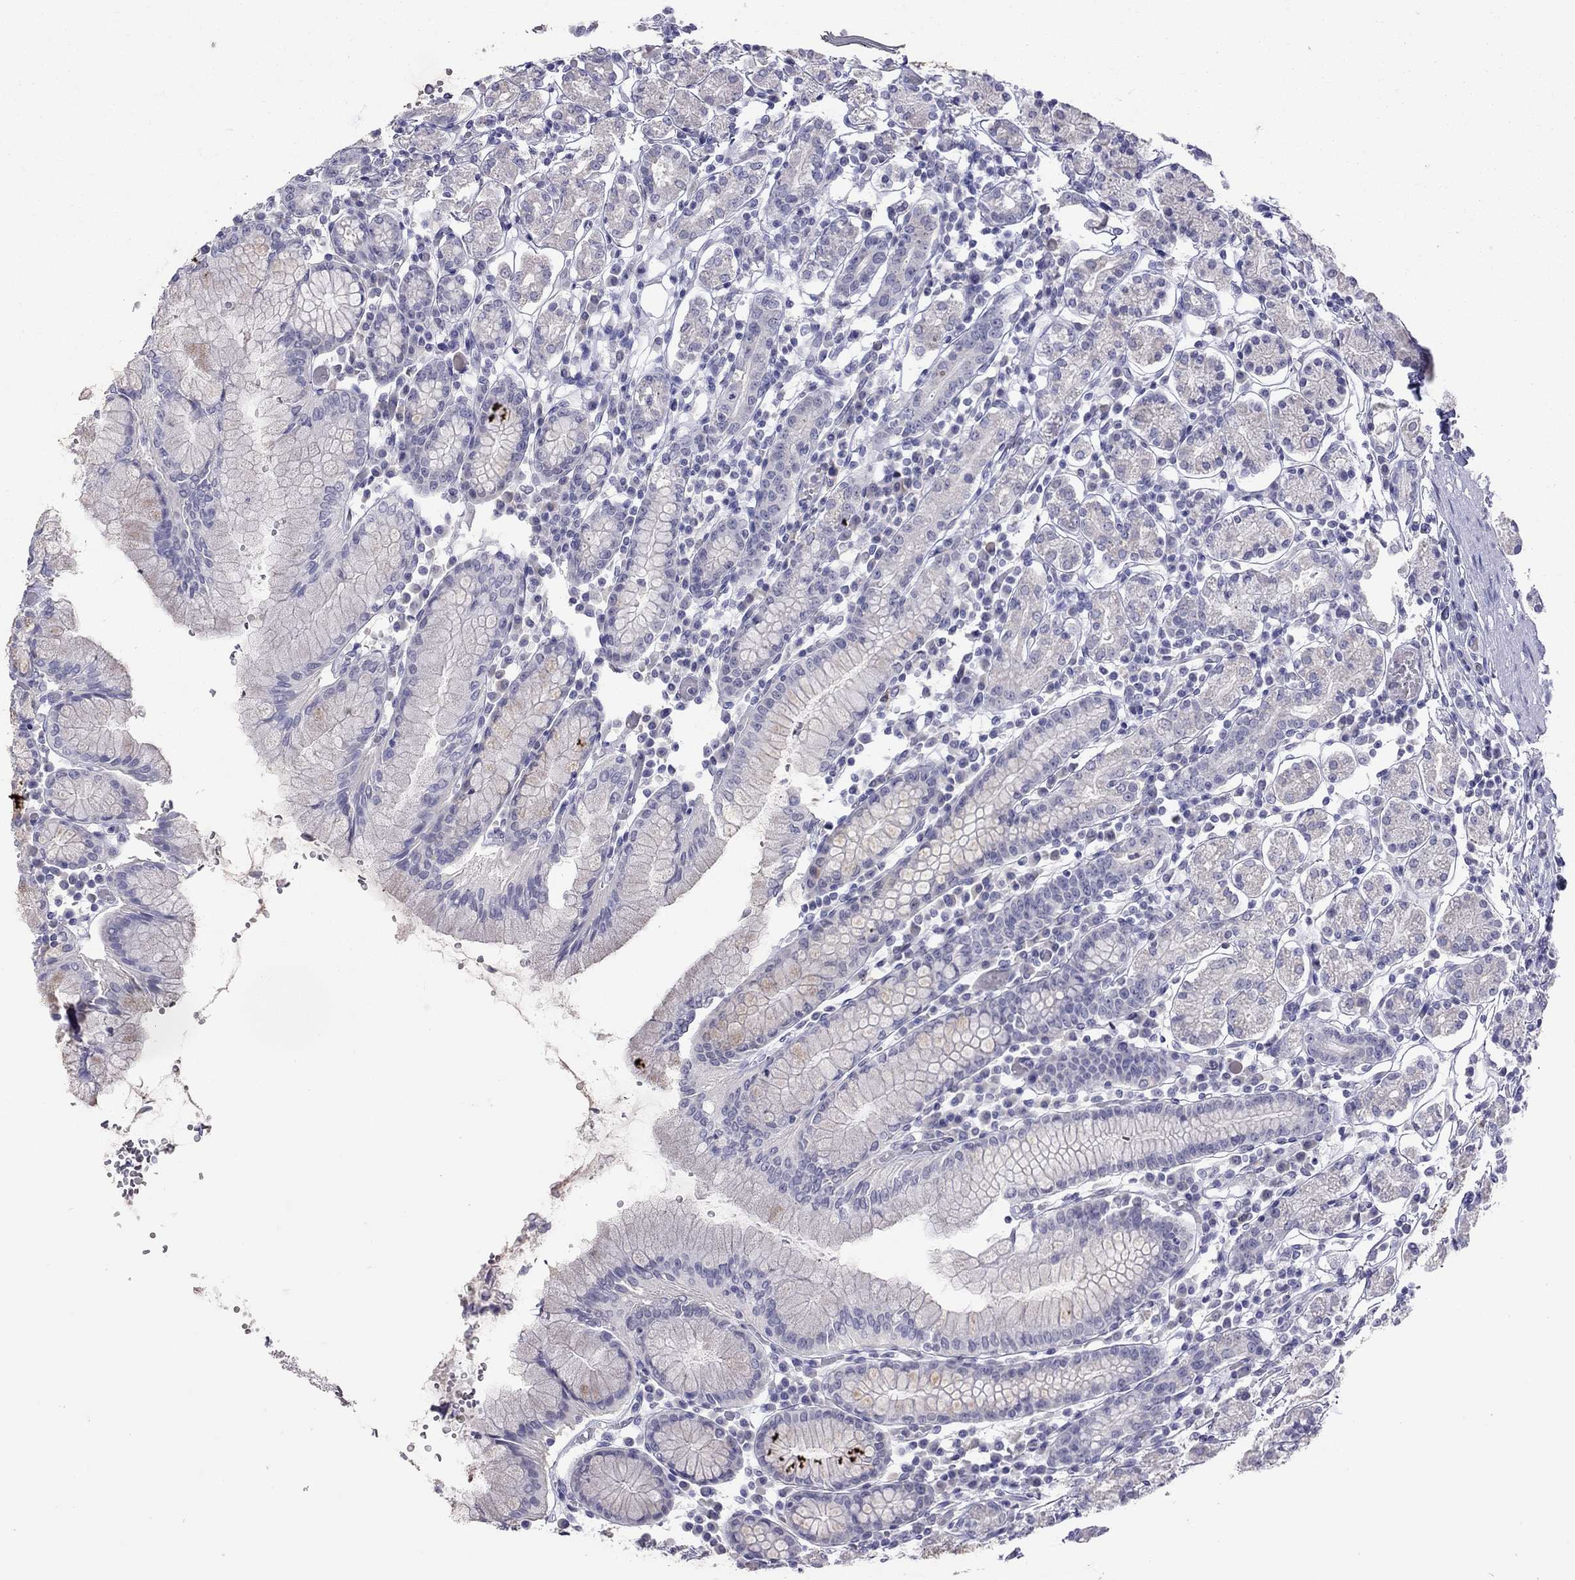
{"staining": {"intensity": "negative", "quantity": "none", "location": "none"}, "tissue": "stomach", "cell_type": "Glandular cells", "image_type": "normal", "snomed": [{"axis": "morphology", "description": "Normal tissue, NOS"}, {"axis": "topography", "description": "Stomach, upper"}, {"axis": "topography", "description": "Stomach"}], "caption": "Protein analysis of normal stomach reveals no significant expression in glandular cells. (DAB (3,3'-diaminobenzidine) IHC with hematoxylin counter stain).", "gene": "MUC16", "patient": {"sex": "male", "age": 62}}